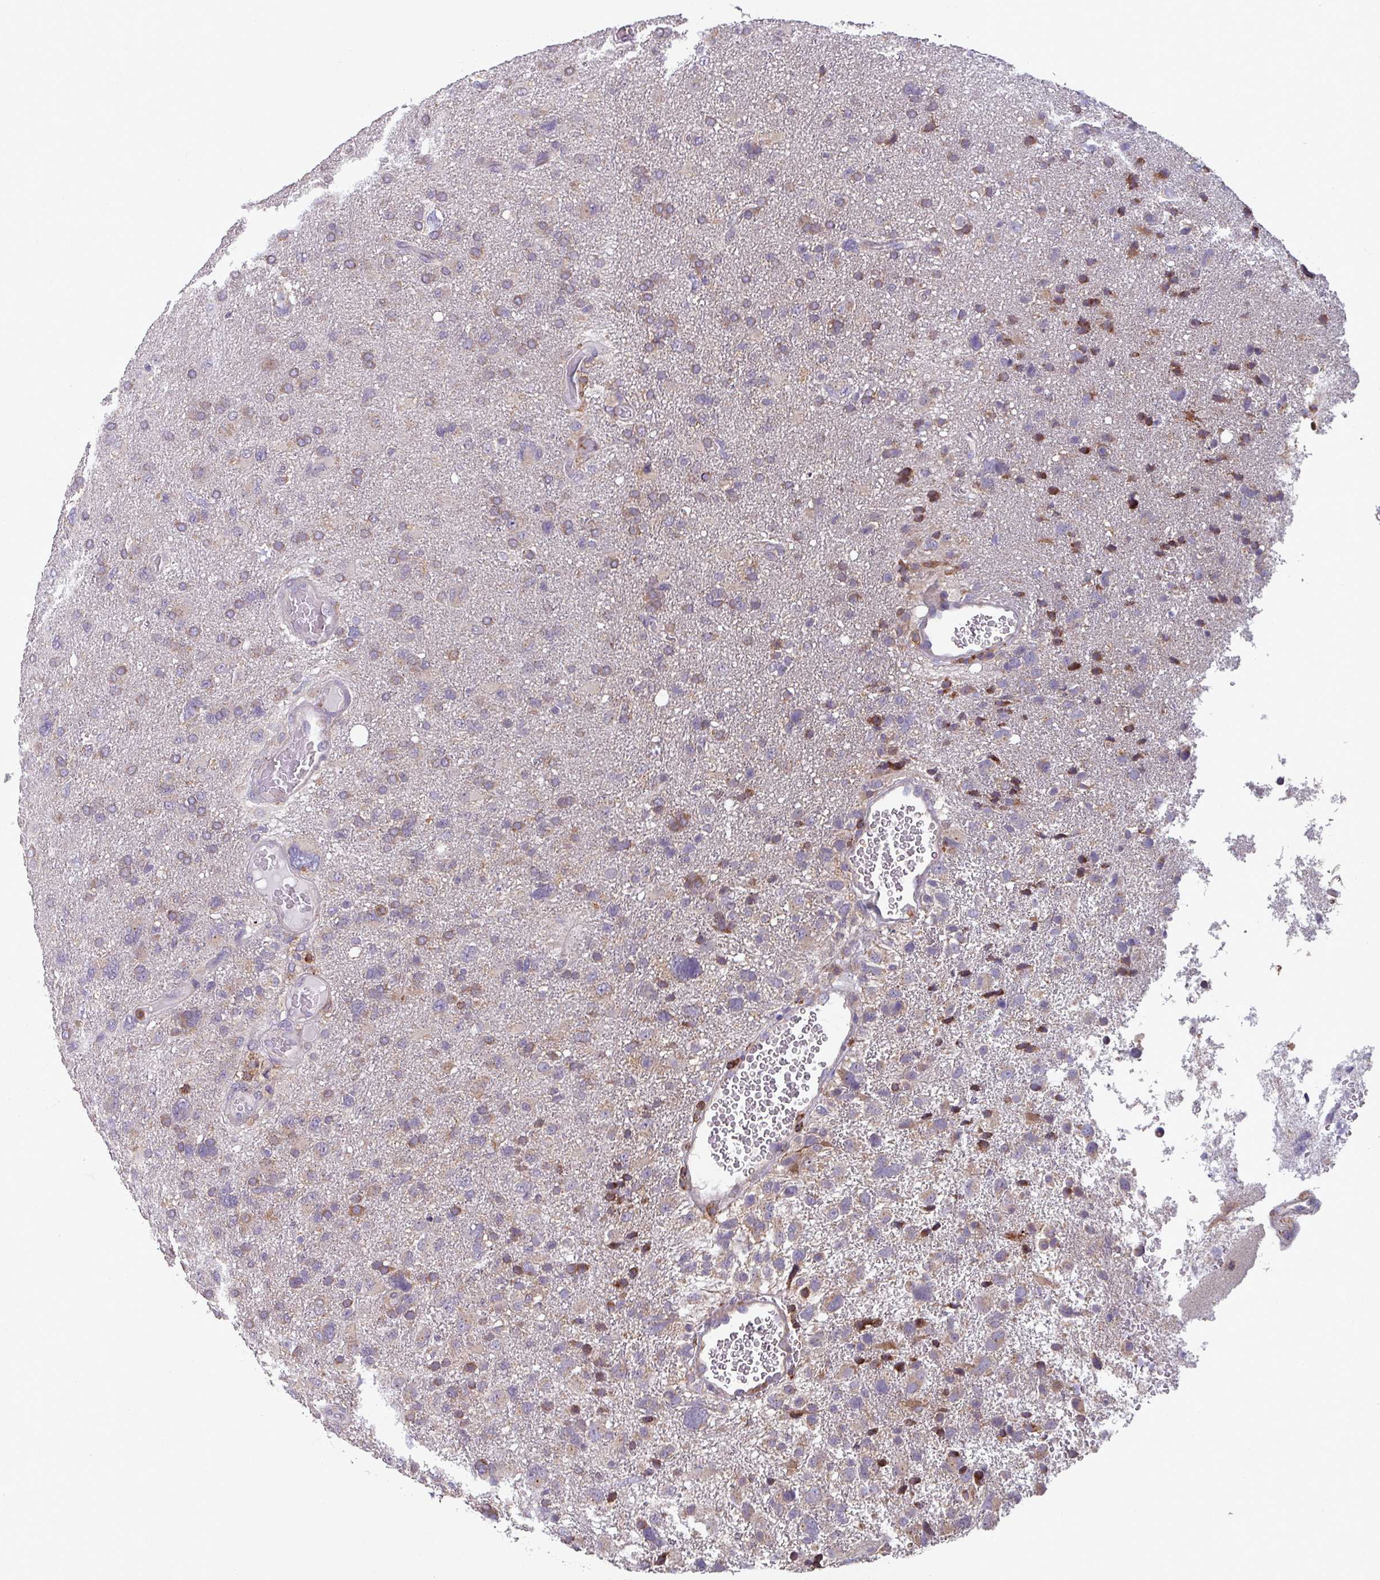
{"staining": {"intensity": "moderate", "quantity": "<25%", "location": "cytoplasmic/membranous"}, "tissue": "glioma", "cell_type": "Tumor cells", "image_type": "cancer", "snomed": [{"axis": "morphology", "description": "Glioma, malignant, High grade"}, {"axis": "topography", "description": "Brain"}], "caption": "Protein analysis of glioma tissue demonstrates moderate cytoplasmic/membranous expression in about <25% of tumor cells. Immunohistochemistry stains the protein of interest in brown and the nuclei are stained blue.", "gene": "NEDD9", "patient": {"sex": "male", "age": 61}}